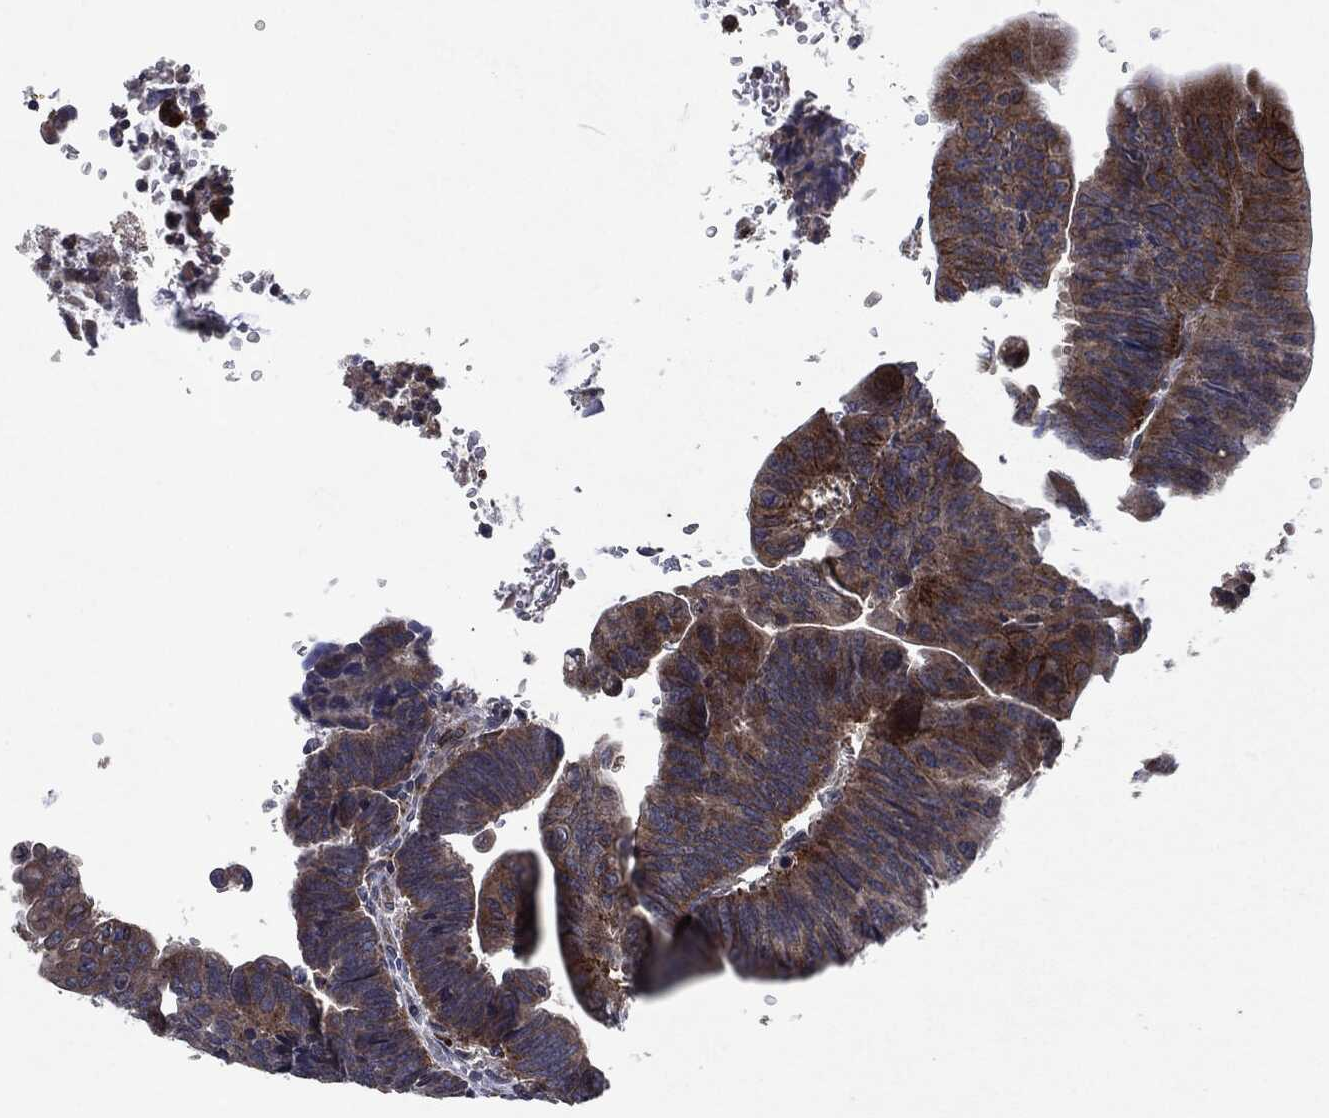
{"staining": {"intensity": "moderate", "quantity": ">75%", "location": "cytoplasmic/membranous"}, "tissue": "colorectal cancer", "cell_type": "Tumor cells", "image_type": "cancer", "snomed": [{"axis": "morphology", "description": "Normal tissue, NOS"}, {"axis": "morphology", "description": "Adenocarcinoma, NOS"}, {"axis": "topography", "description": "Rectum"}], "caption": "The image displays immunohistochemical staining of adenocarcinoma (colorectal). There is moderate cytoplasmic/membranous staining is present in approximately >75% of tumor cells.", "gene": "SLC31A2", "patient": {"sex": "male", "age": 92}}